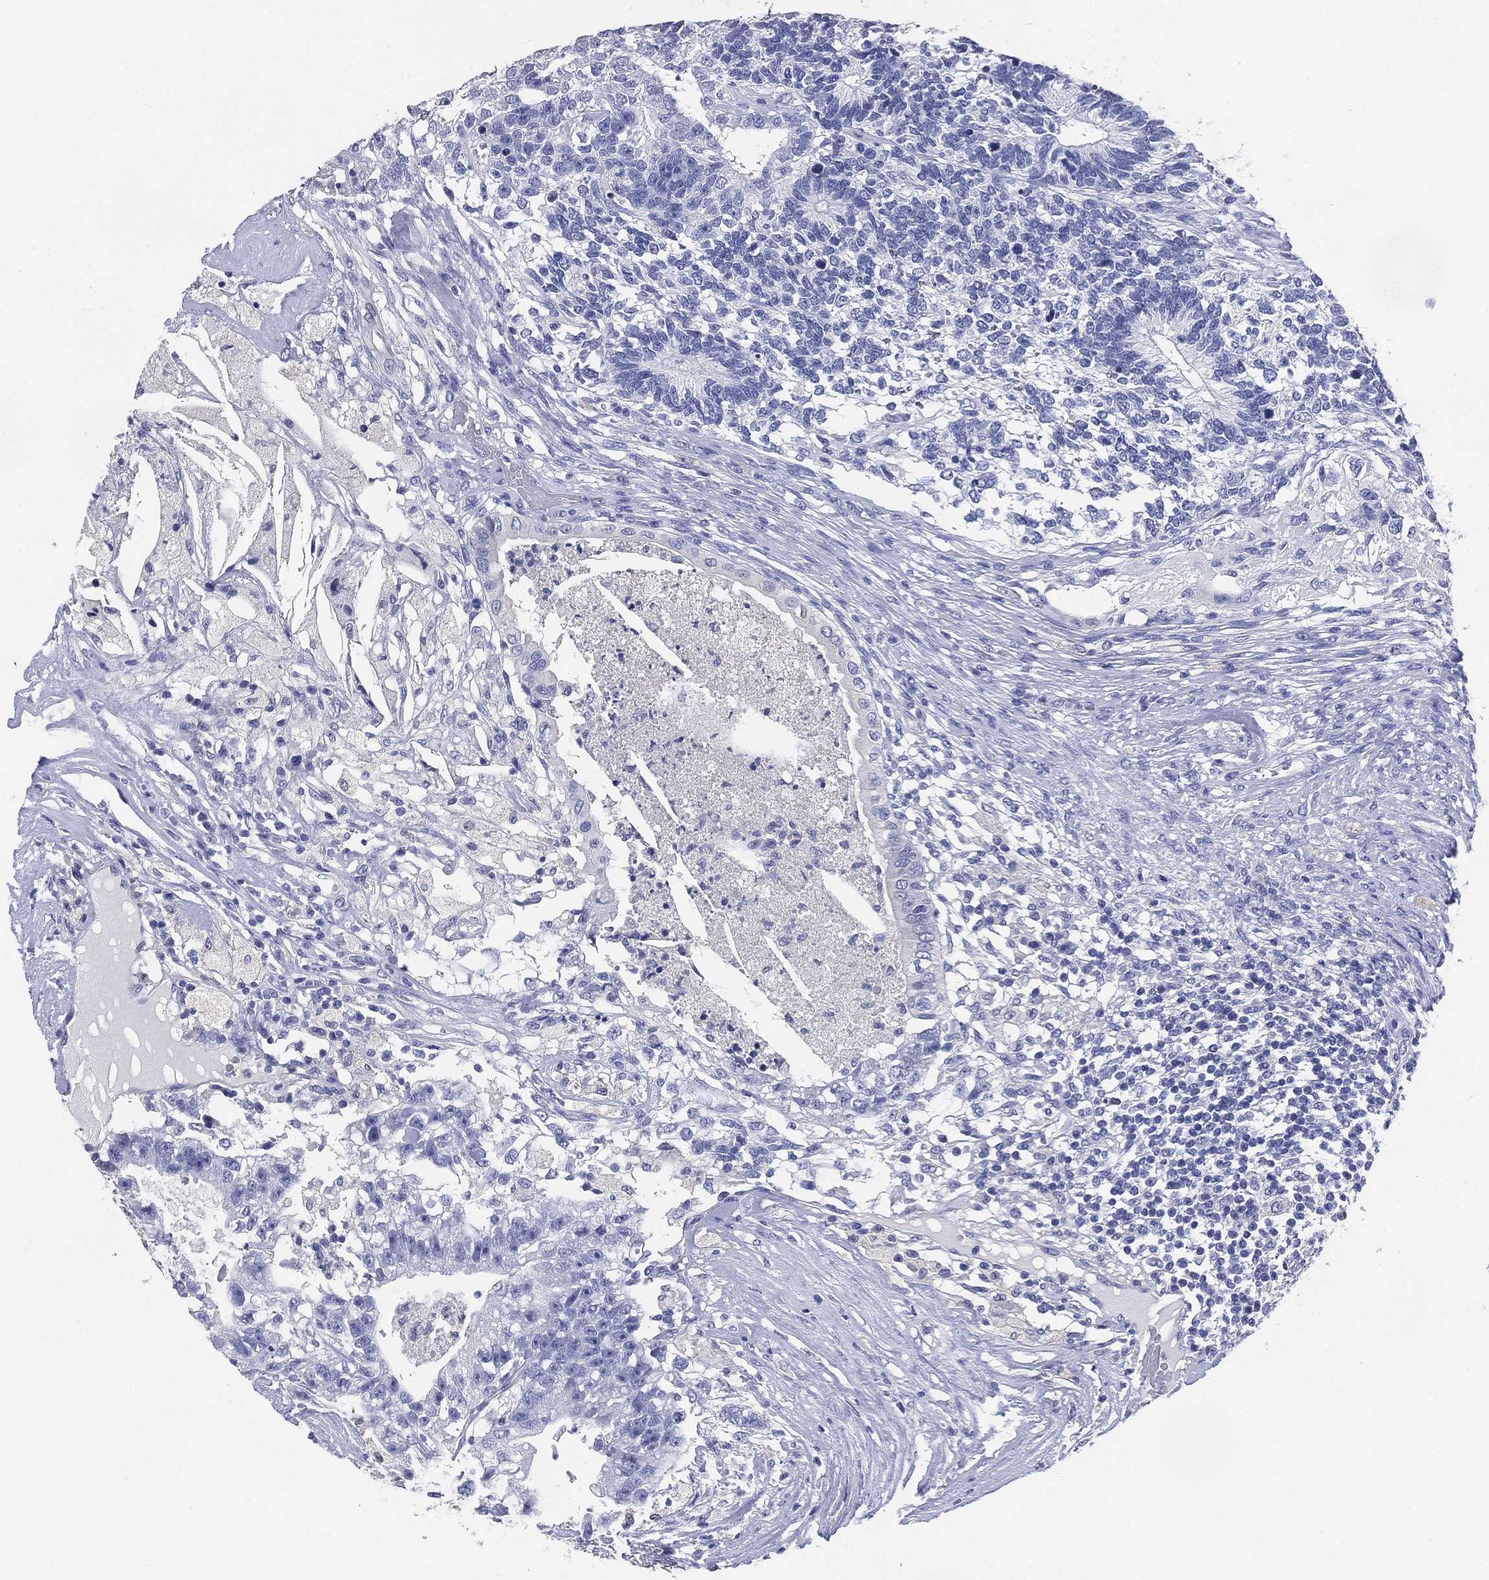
{"staining": {"intensity": "negative", "quantity": "none", "location": "none"}, "tissue": "testis cancer", "cell_type": "Tumor cells", "image_type": "cancer", "snomed": [{"axis": "morphology", "description": "Seminoma, NOS"}, {"axis": "morphology", "description": "Carcinoma, Embryonal, NOS"}, {"axis": "topography", "description": "Testis"}], "caption": "This image is of testis cancer (seminoma) stained with IHC to label a protein in brown with the nuclei are counter-stained blue. There is no expression in tumor cells.", "gene": "IYD", "patient": {"sex": "male", "age": 41}}